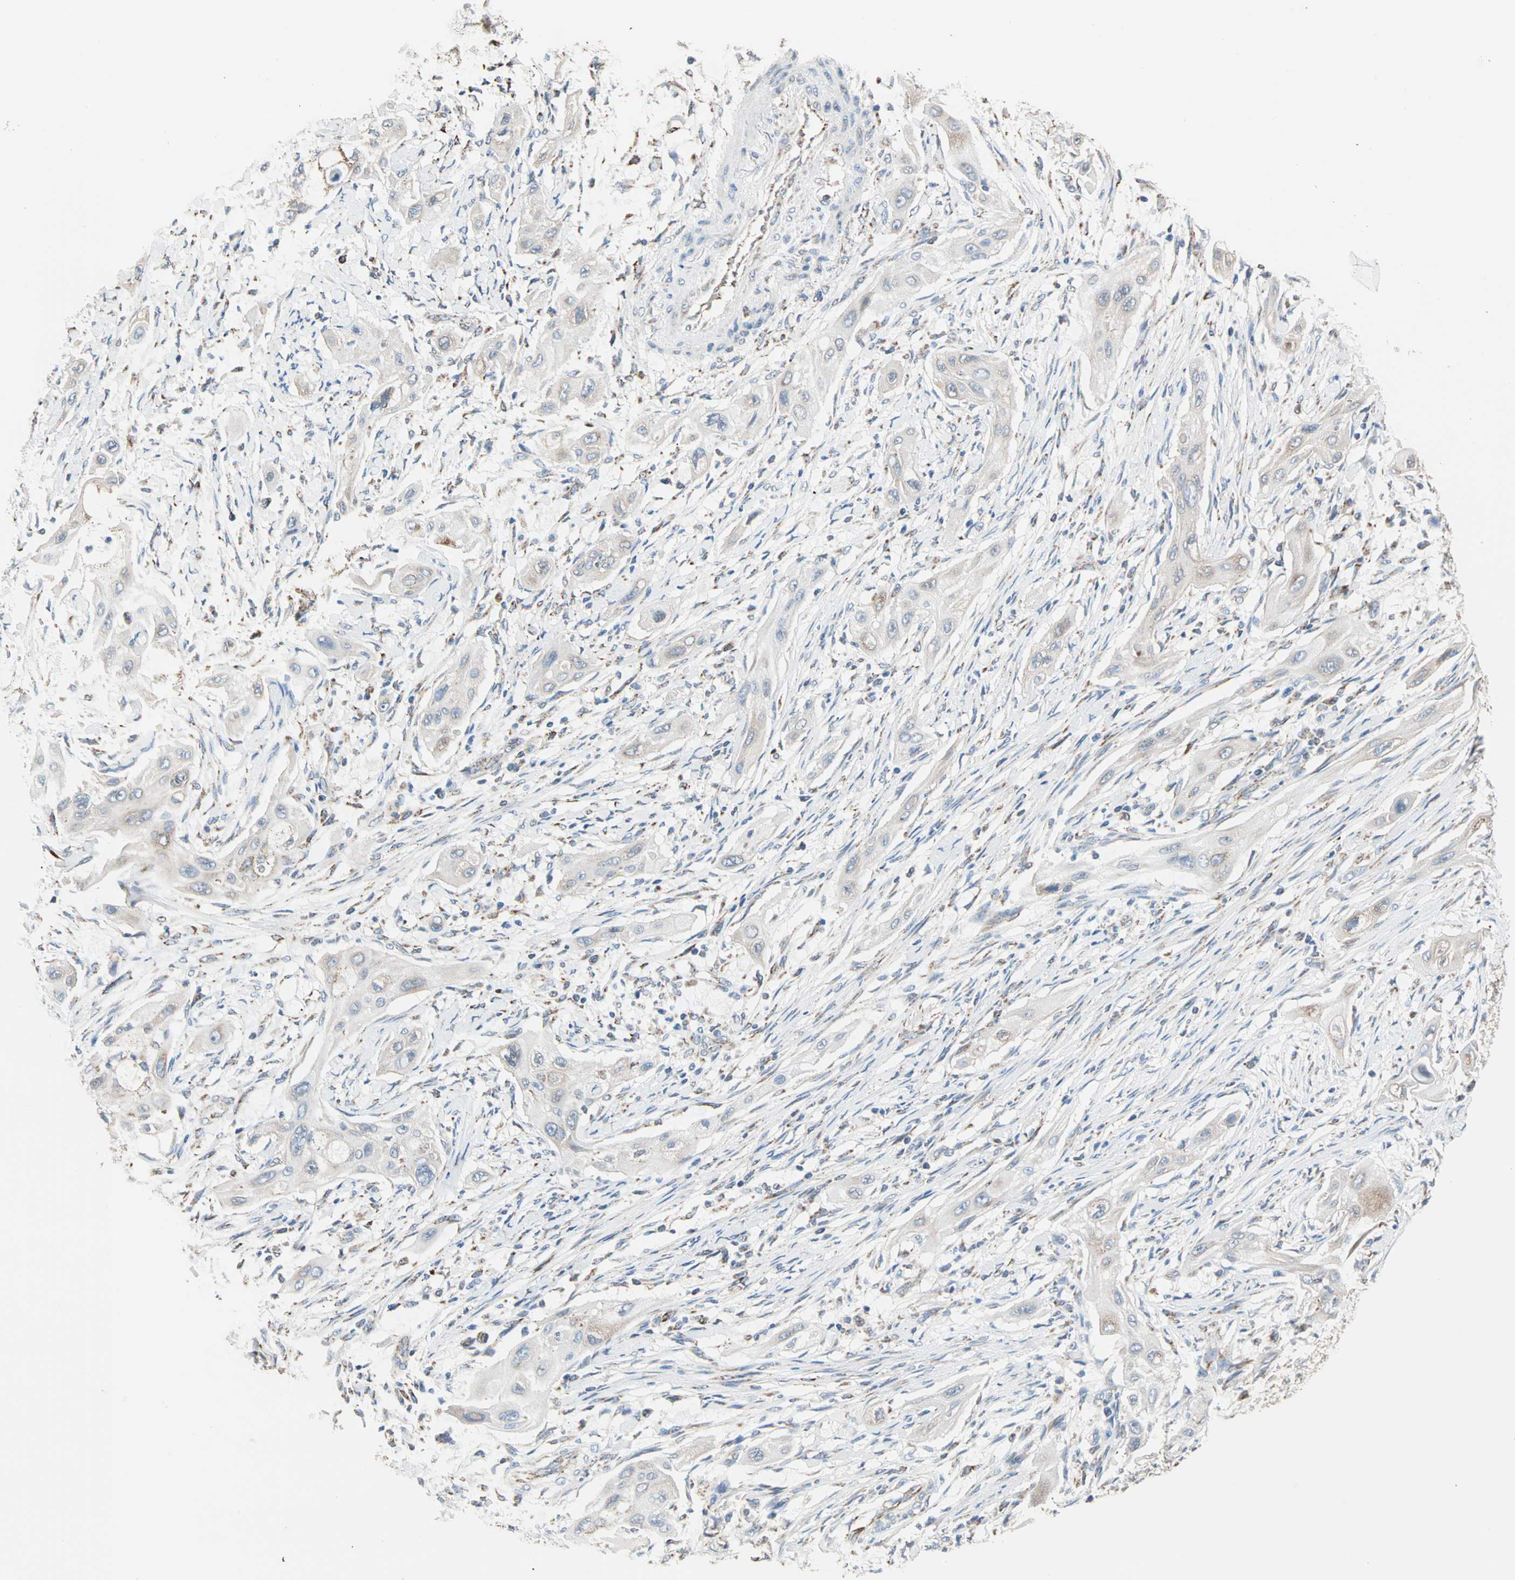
{"staining": {"intensity": "strong", "quantity": ">75%", "location": "cytoplasmic/membranous"}, "tissue": "lung cancer", "cell_type": "Tumor cells", "image_type": "cancer", "snomed": [{"axis": "morphology", "description": "Squamous cell carcinoma, NOS"}, {"axis": "topography", "description": "Lung"}], "caption": "The image shows staining of lung cancer, revealing strong cytoplasmic/membranous protein expression (brown color) within tumor cells.", "gene": "TST", "patient": {"sex": "female", "age": 47}}